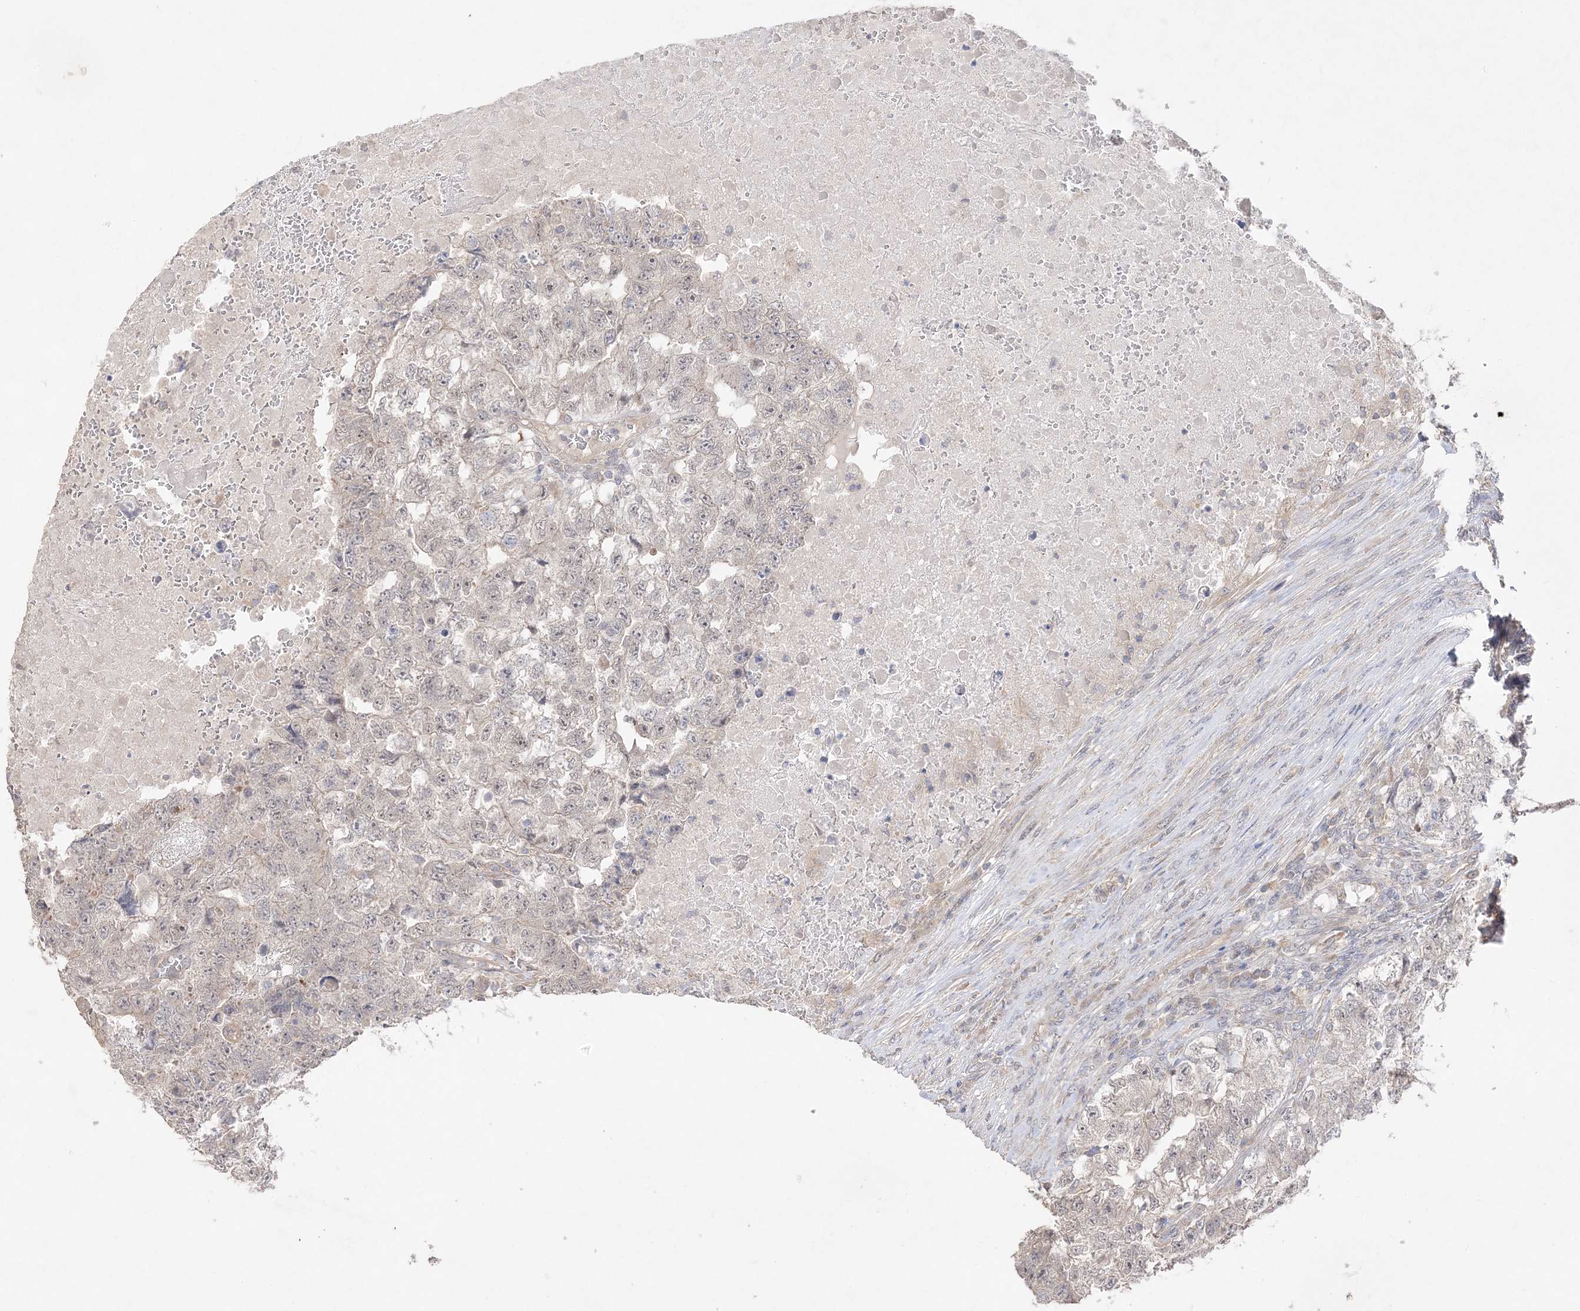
{"staining": {"intensity": "weak", "quantity": "25%-75%", "location": "cytoplasmic/membranous,nuclear"}, "tissue": "testis cancer", "cell_type": "Tumor cells", "image_type": "cancer", "snomed": [{"axis": "morphology", "description": "Carcinoma, Embryonal, NOS"}, {"axis": "topography", "description": "Testis"}], "caption": "Immunohistochemical staining of human testis cancer (embryonal carcinoma) exhibits low levels of weak cytoplasmic/membranous and nuclear expression in approximately 25%-75% of tumor cells.", "gene": "SH3BP4", "patient": {"sex": "male", "age": 36}}